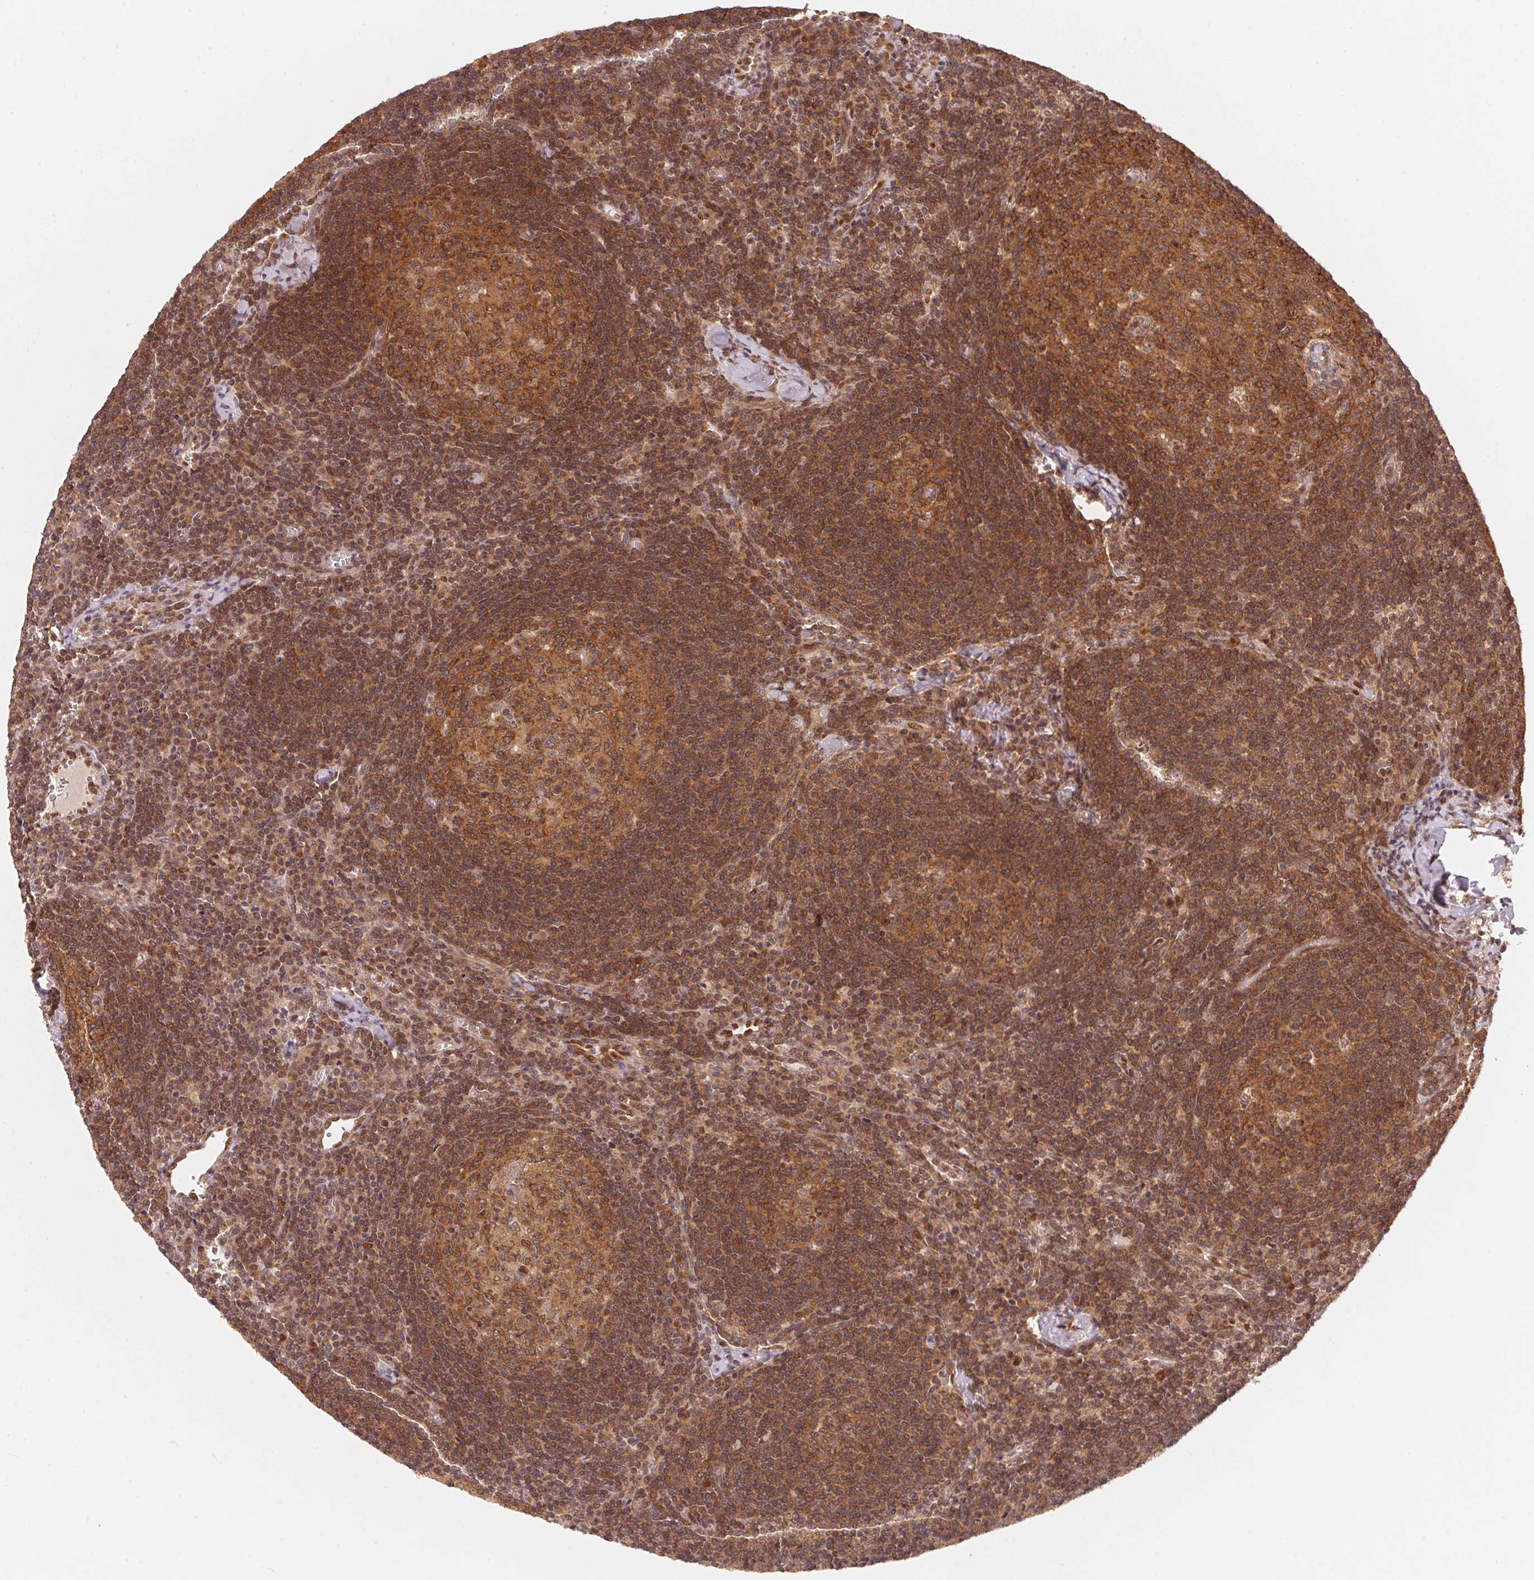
{"staining": {"intensity": "moderate", "quantity": ">75%", "location": "cytoplasmic/membranous"}, "tissue": "lymph node", "cell_type": "Germinal center cells", "image_type": "normal", "snomed": [{"axis": "morphology", "description": "Normal tissue, NOS"}, {"axis": "topography", "description": "Lymph node"}], "caption": "High-power microscopy captured an IHC micrograph of benign lymph node, revealing moderate cytoplasmic/membranous staining in approximately >75% of germinal center cells.", "gene": "CCDC102B", "patient": {"sex": "male", "age": 67}}